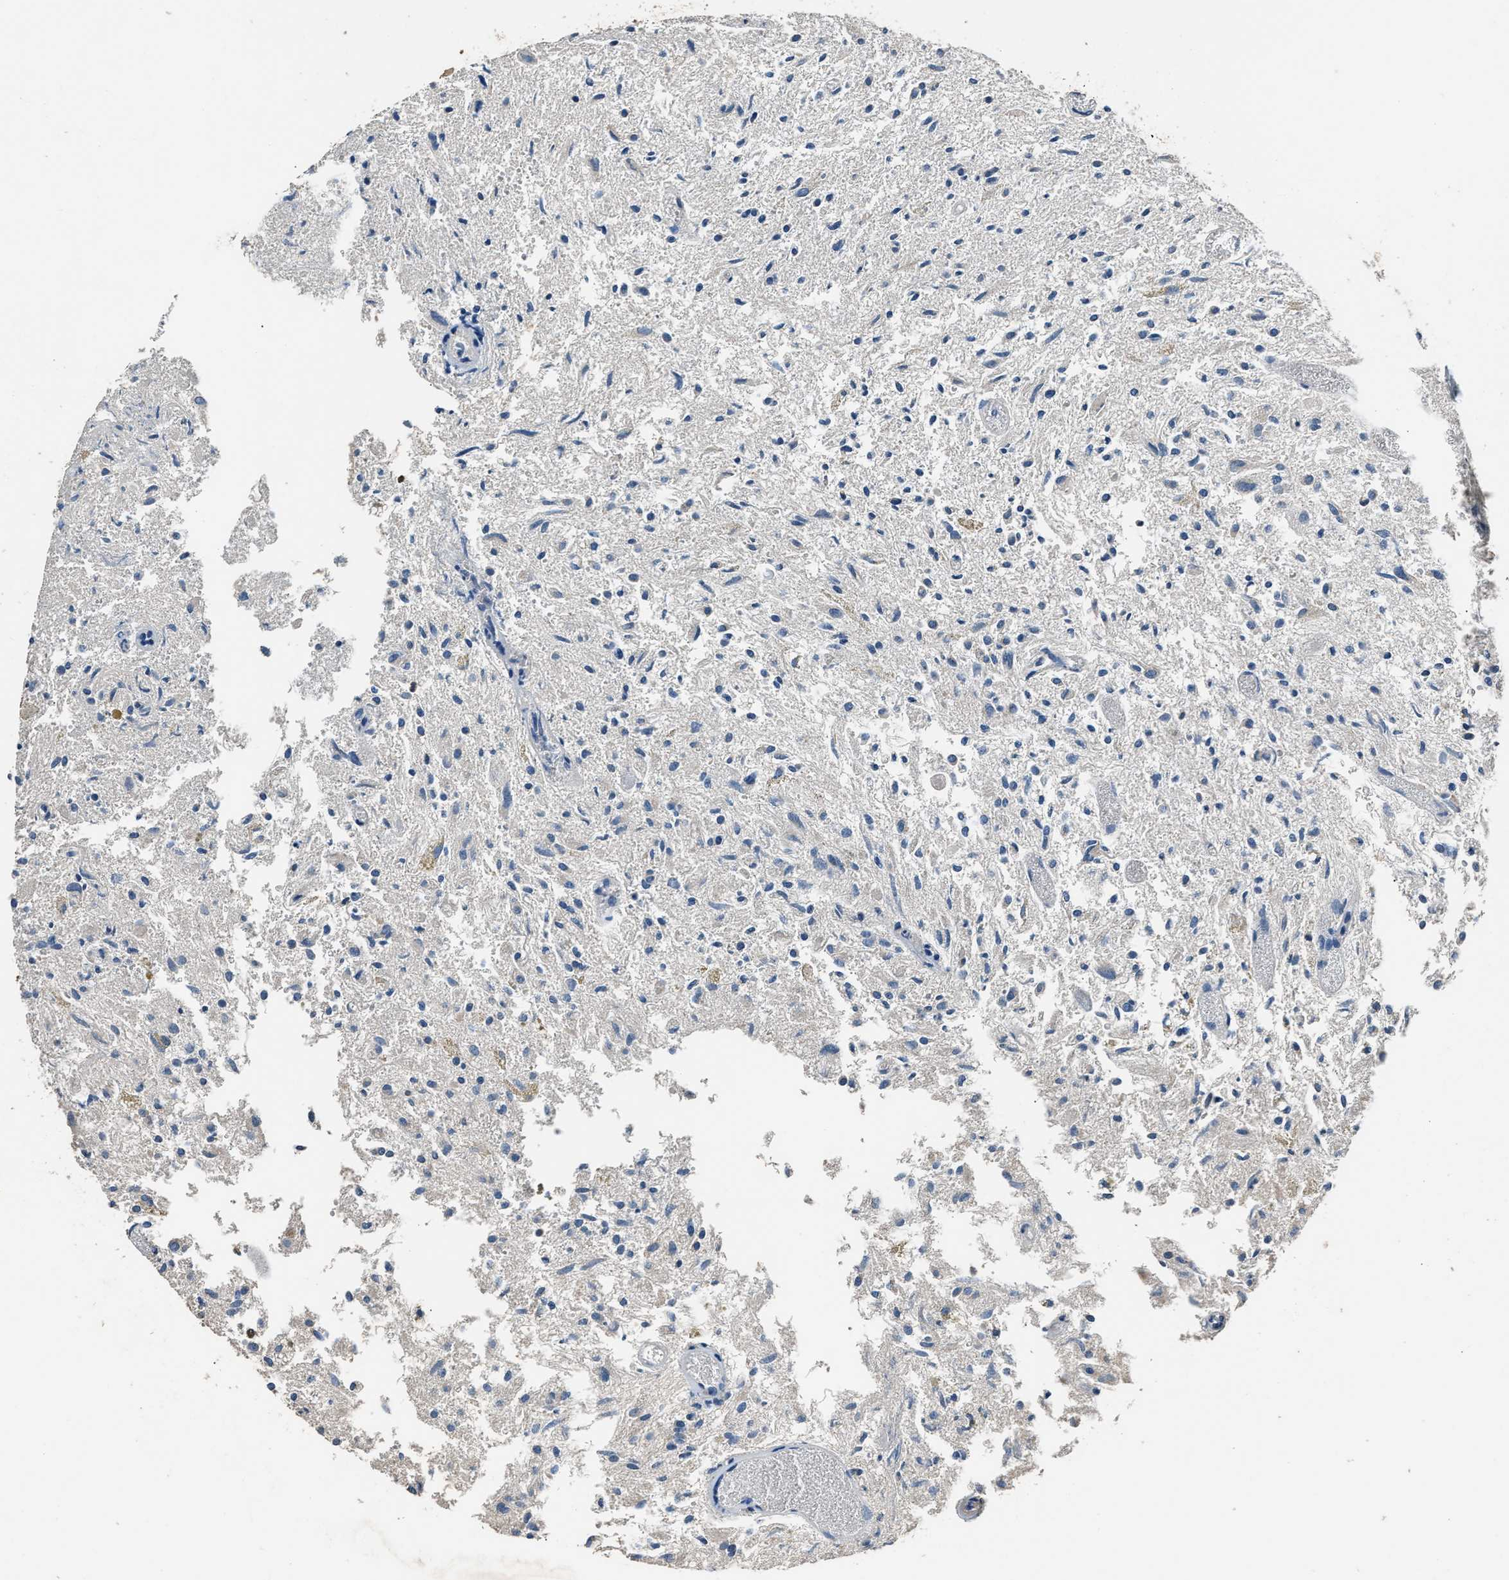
{"staining": {"intensity": "negative", "quantity": "none", "location": "none"}, "tissue": "glioma", "cell_type": "Tumor cells", "image_type": "cancer", "snomed": [{"axis": "morphology", "description": "Glioma, malignant, High grade"}, {"axis": "topography", "description": "Brain"}], "caption": "This is an IHC image of glioma. There is no positivity in tumor cells.", "gene": "DFFA", "patient": {"sex": "female", "age": 59}}